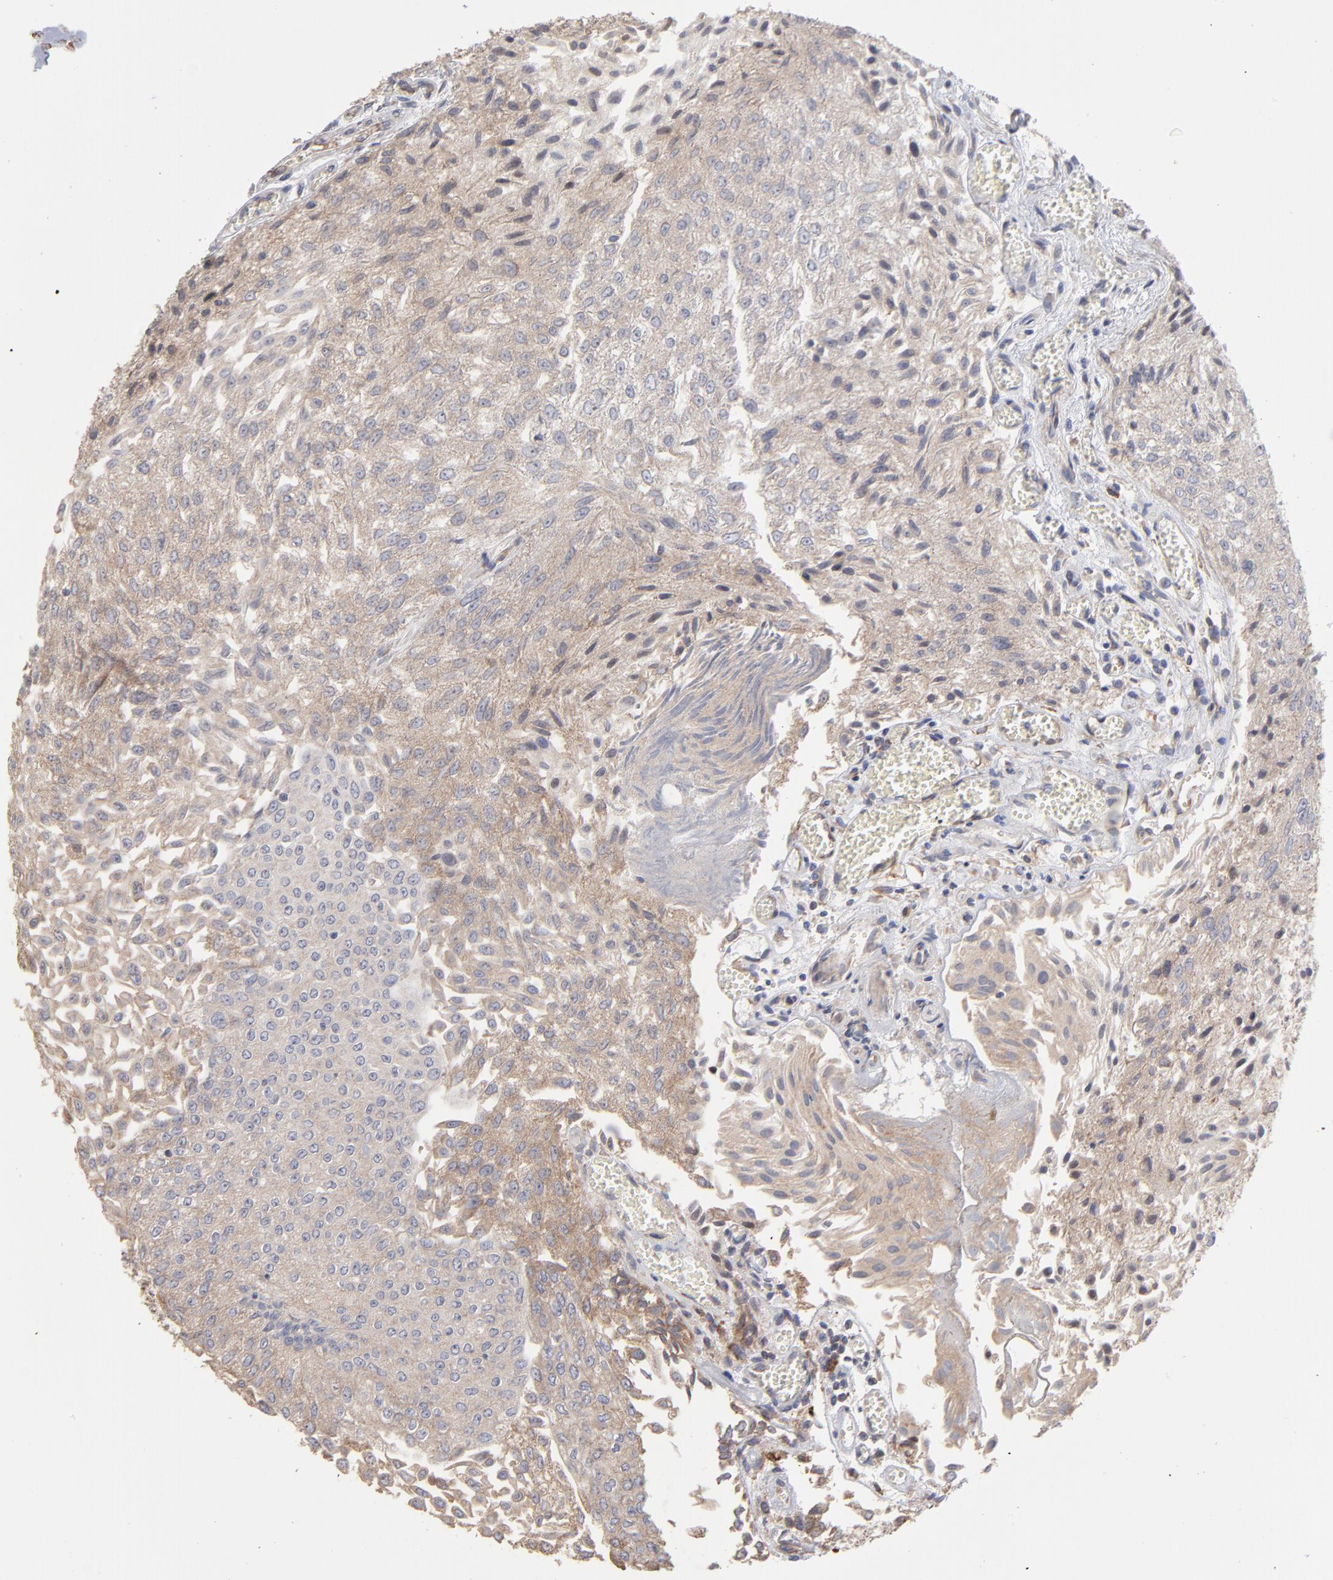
{"staining": {"intensity": "weak", "quantity": ">75%", "location": "cytoplasmic/membranous"}, "tissue": "urothelial cancer", "cell_type": "Tumor cells", "image_type": "cancer", "snomed": [{"axis": "morphology", "description": "Urothelial carcinoma, Low grade"}, {"axis": "topography", "description": "Urinary bladder"}], "caption": "The photomicrograph reveals immunohistochemical staining of urothelial carcinoma (low-grade). There is weak cytoplasmic/membranous staining is seen in about >75% of tumor cells.", "gene": "RPL3", "patient": {"sex": "male", "age": 86}}